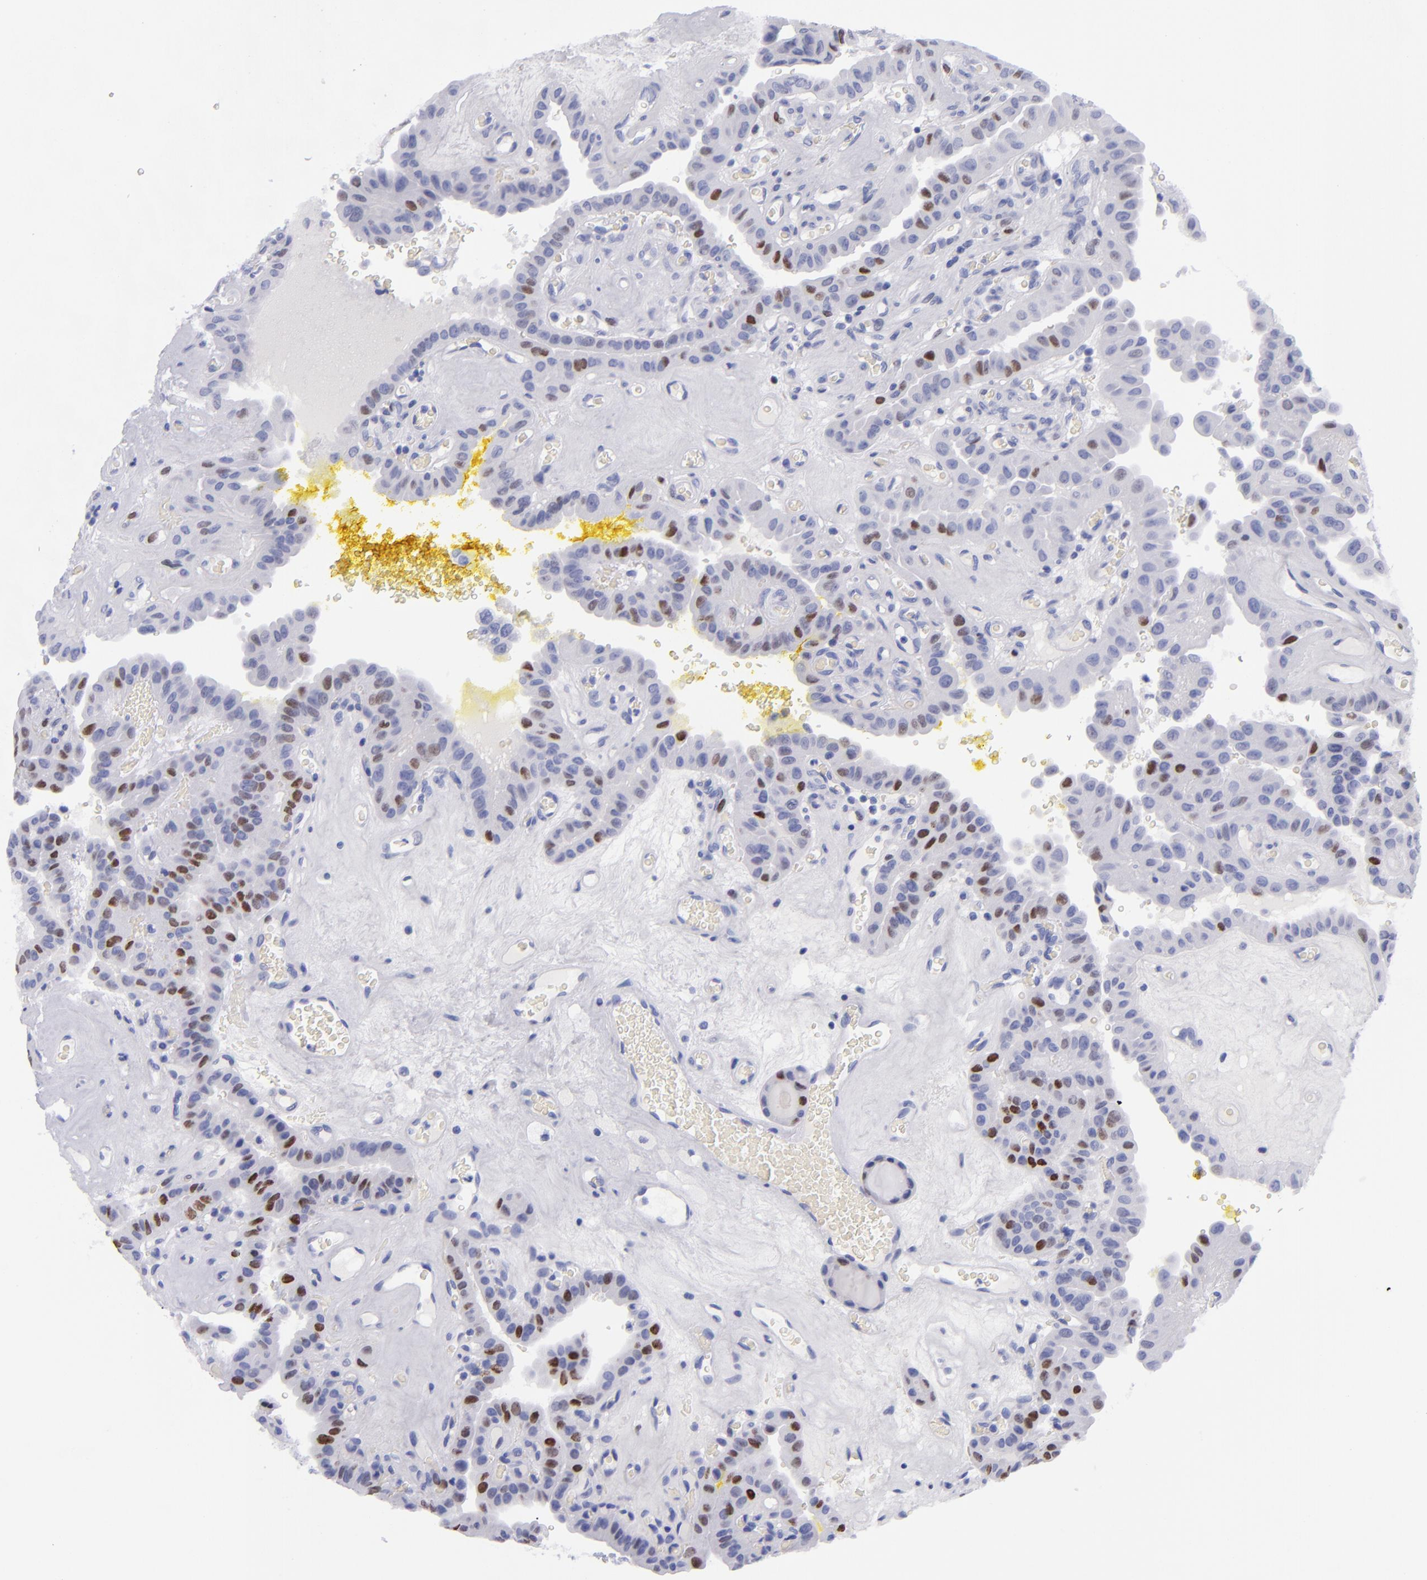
{"staining": {"intensity": "strong", "quantity": "<25%", "location": "nuclear"}, "tissue": "thyroid cancer", "cell_type": "Tumor cells", "image_type": "cancer", "snomed": [{"axis": "morphology", "description": "Papillary adenocarcinoma, NOS"}, {"axis": "topography", "description": "Thyroid gland"}], "caption": "IHC histopathology image of neoplastic tissue: human thyroid cancer (papillary adenocarcinoma) stained using immunohistochemistry (IHC) reveals medium levels of strong protein expression localized specifically in the nuclear of tumor cells, appearing as a nuclear brown color.", "gene": "MCM7", "patient": {"sex": "male", "age": 87}}